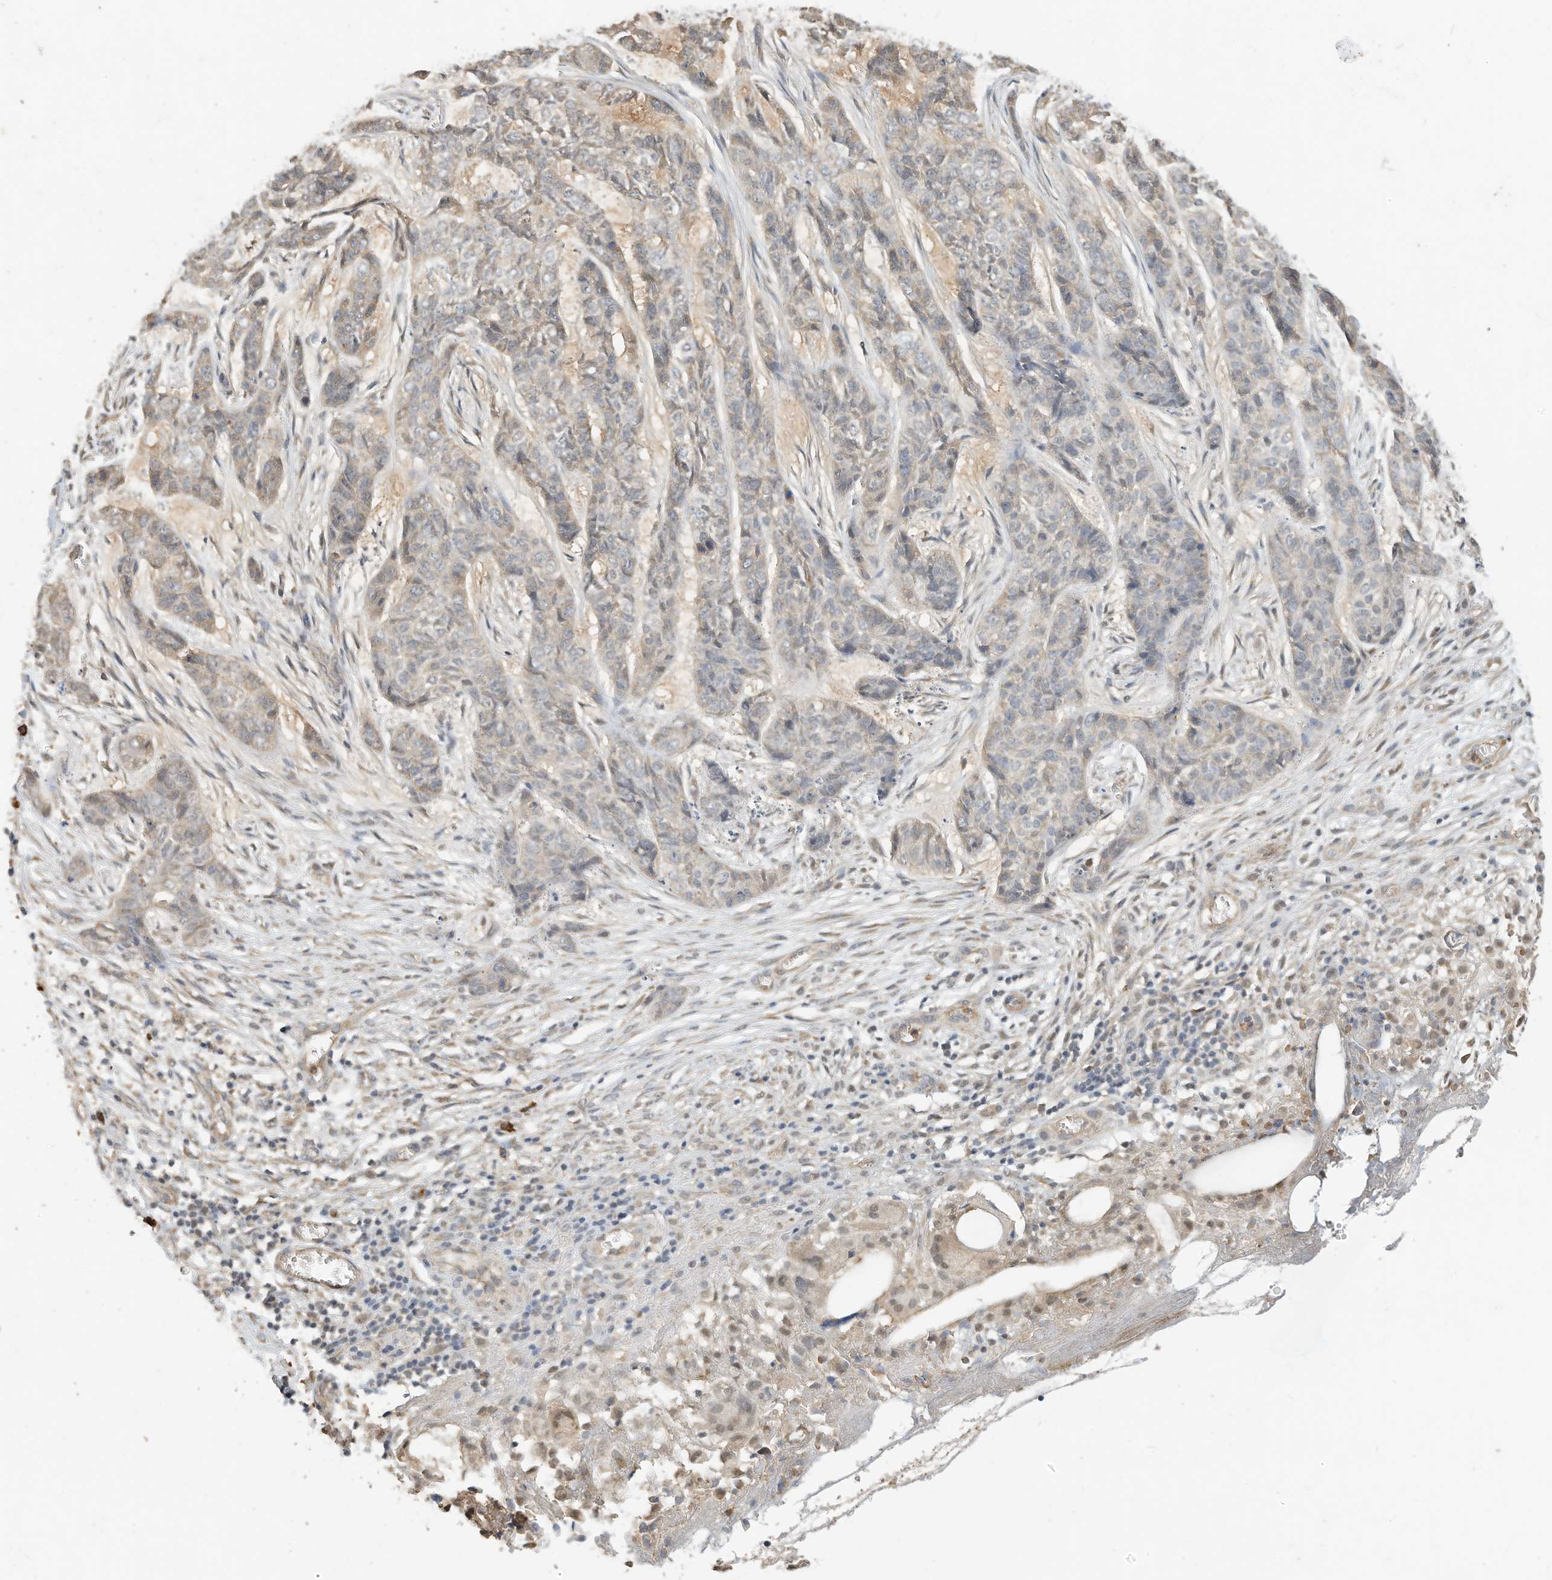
{"staining": {"intensity": "negative", "quantity": "none", "location": "none"}, "tissue": "skin cancer", "cell_type": "Tumor cells", "image_type": "cancer", "snomed": [{"axis": "morphology", "description": "Basal cell carcinoma"}, {"axis": "topography", "description": "Skin"}], "caption": "IHC of skin cancer reveals no positivity in tumor cells.", "gene": "OFD1", "patient": {"sex": "female", "age": 64}}